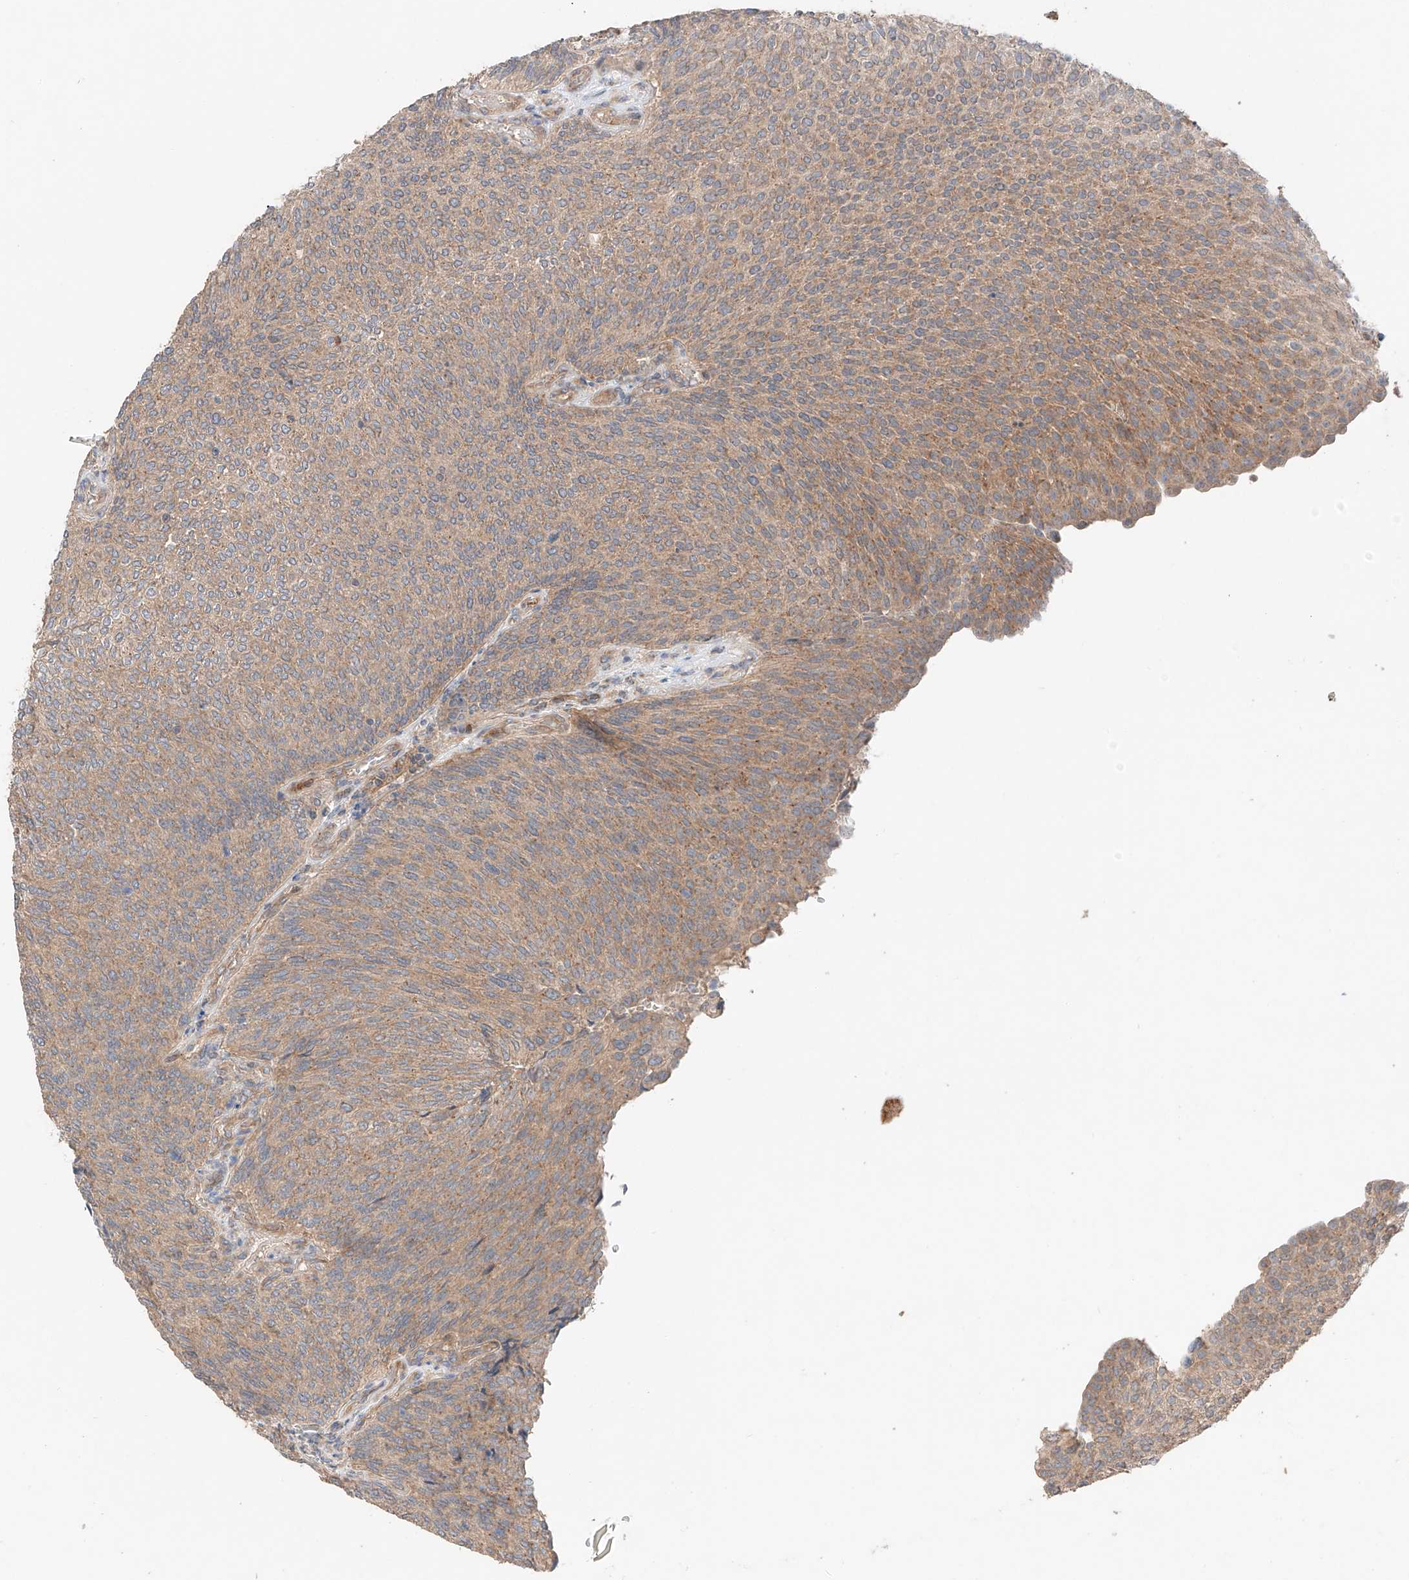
{"staining": {"intensity": "moderate", "quantity": ">75%", "location": "cytoplasmic/membranous"}, "tissue": "urothelial cancer", "cell_type": "Tumor cells", "image_type": "cancer", "snomed": [{"axis": "morphology", "description": "Urothelial carcinoma, Low grade"}, {"axis": "topography", "description": "Urinary bladder"}], "caption": "Immunohistochemical staining of human urothelial cancer displays medium levels of moderate cytoplasmic/membranous protein expression in about >75% of tumor cells.", "gene": "XPNPEP1", "patient": {"sex": "female", "age": 79}}